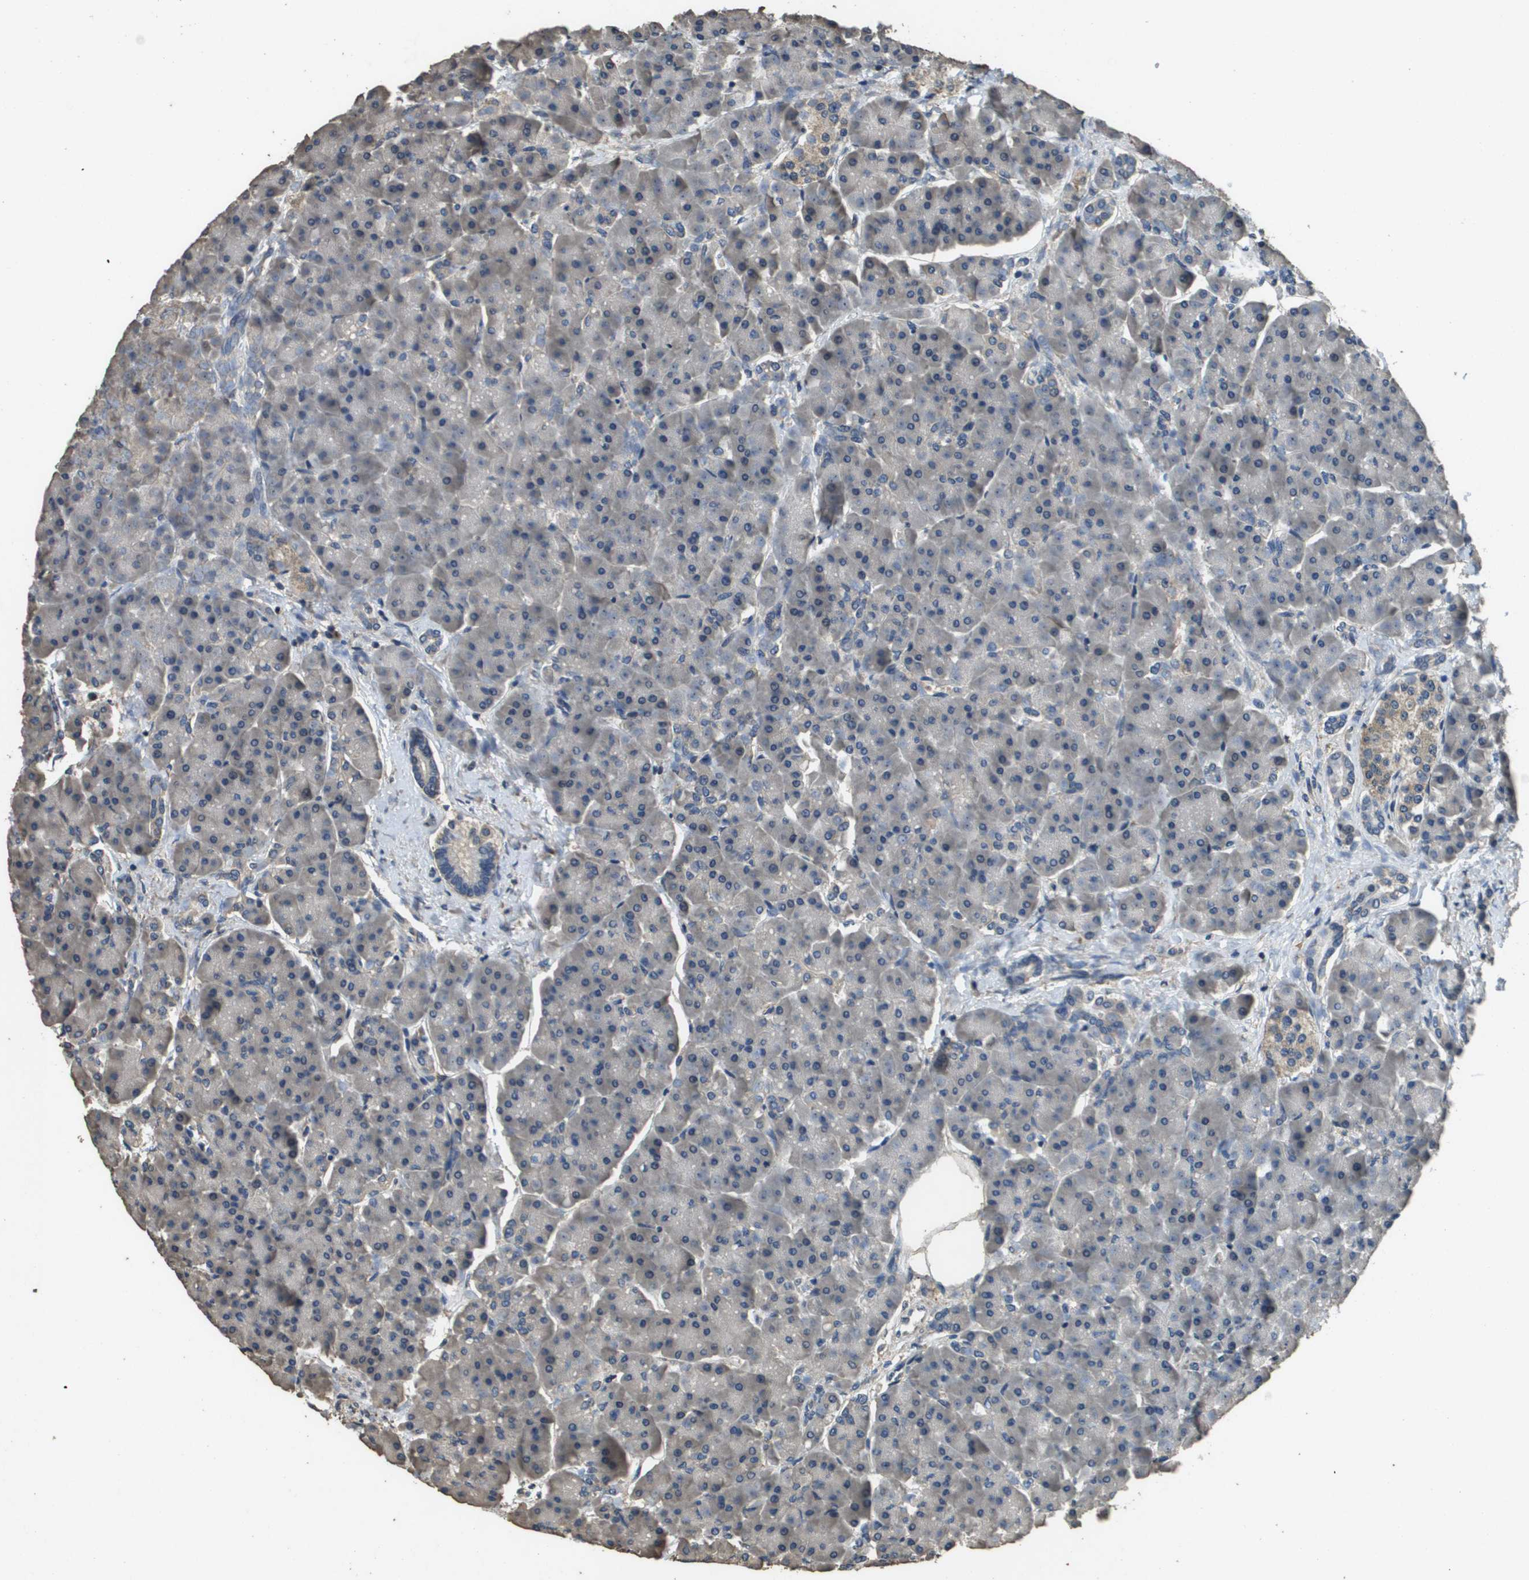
{"staining": {"intensity": "negative", "quantity": "none", "location": "none"}, "tissue": "pancreas", "cell_type": "Exocrine glandular cells", "image_type": "normal", "snomed": [{"axis": "morphology", "description": "Normal tissue, NOS"}, {"axis": "topography", "description": "Pancreas"}], "caption": "Immunohistochemical staining of normal pancreas demonstrates no significant staining in exocrine glandular cells.", "gene": "RAB6B", "patient": {"sex": "female", "age": 70}}